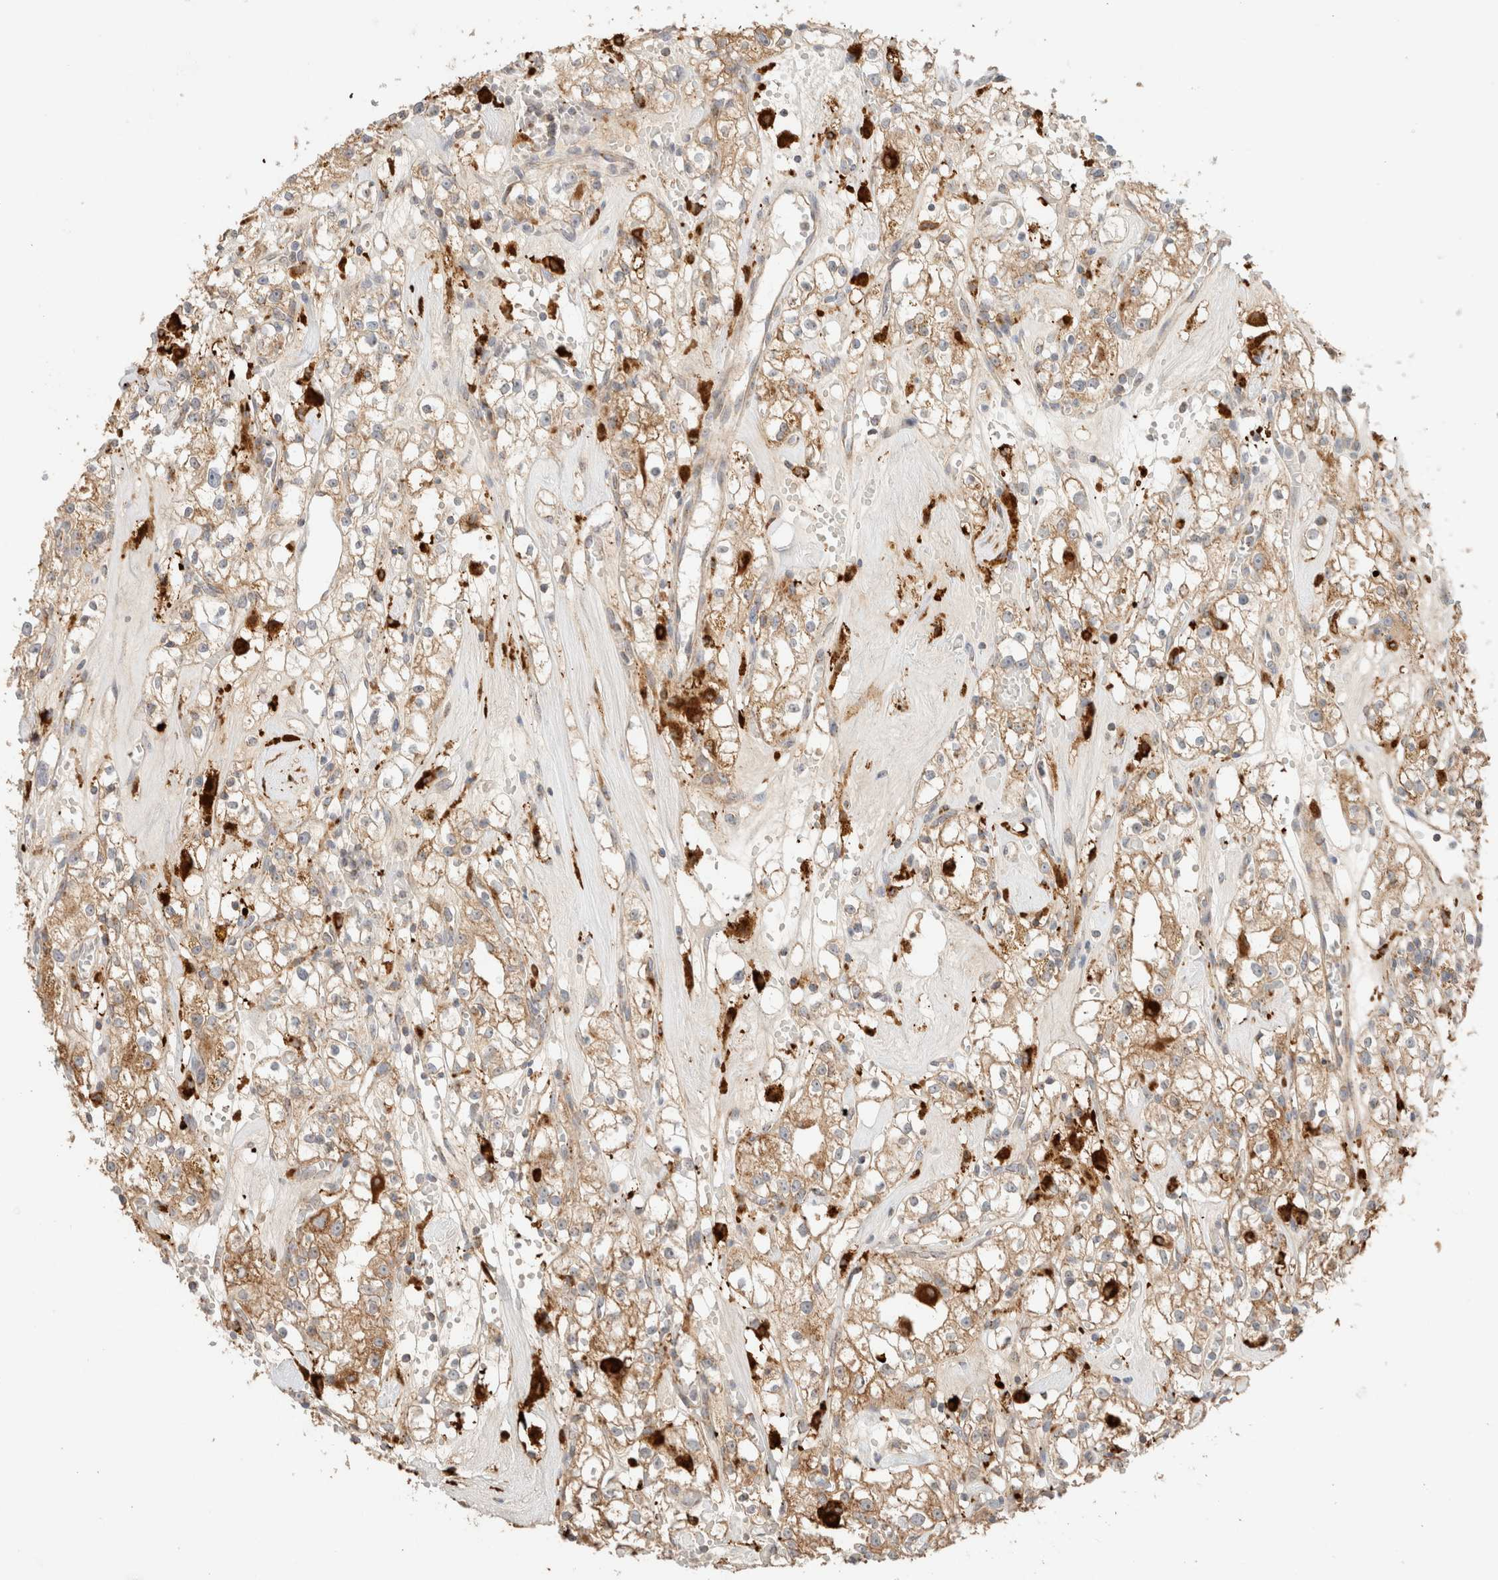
{"staining": {"intensity": "strong", "quantity": "25%-75%", "location": "cytoplasmic/membranous"}, "tissue": "renal cancer", "cell_type": "Tumor cells", "image_type": "cancer", "snomed": [{"axis": "morphology", "description": "Adenocarcinoma, NOS"}, {"axis": "topography", "description": "Kidney"}], "caption": "Immunohistochemical staining of human adenocarcinoma (renal) reveals high levels of strong cytoplasmic/membranous protein staining in approximately 25%-75% of tumor cells.", "gene": "MRM3", "patient": {"sex": "male", "age": 56}}